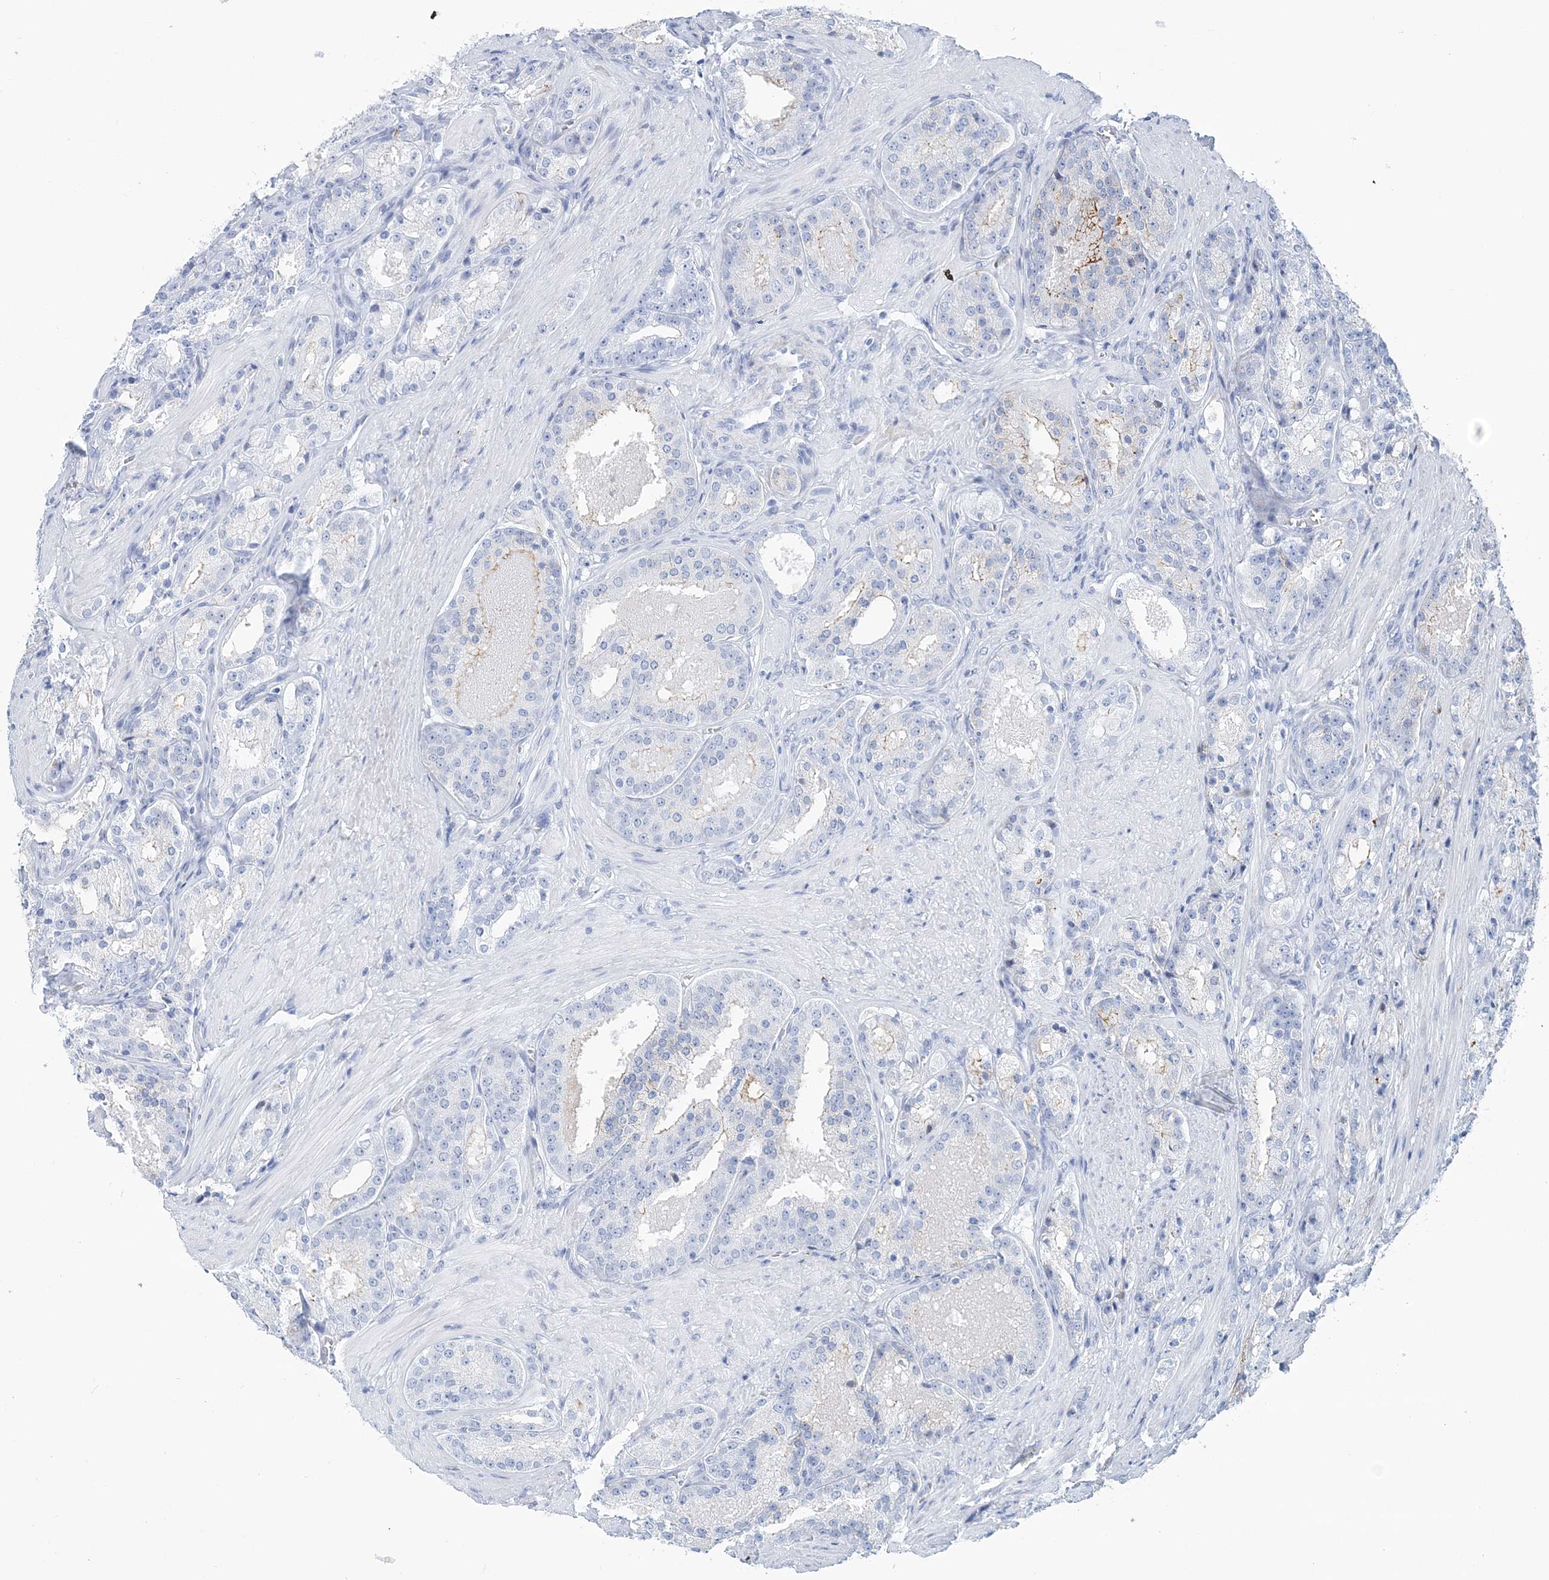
{"staining": {"intensity": "negative", "quantity": "none", "location": "none"}, "tissue": "prostate cancer", "cell_type": "Tumor cells", "image_type": "cancer", "snomed": [{"axis": "morphology", "description": "Adenocarcinoma, High grade"}, {"axis": "topography", "description": "Prostate"}], "caption": "Tumor cells show no significant expression in adenocarcinoma (high-grade) (prostate). The staining was performed using DAB (3,3'-diaminobenzidine) to visualize the protein expression in brown, while the nuclei were stained in blue with hematoxylin (Magnification: 20x).", "gene": "NKX6-1", "patient": {"sex": "male", "age": 60}}